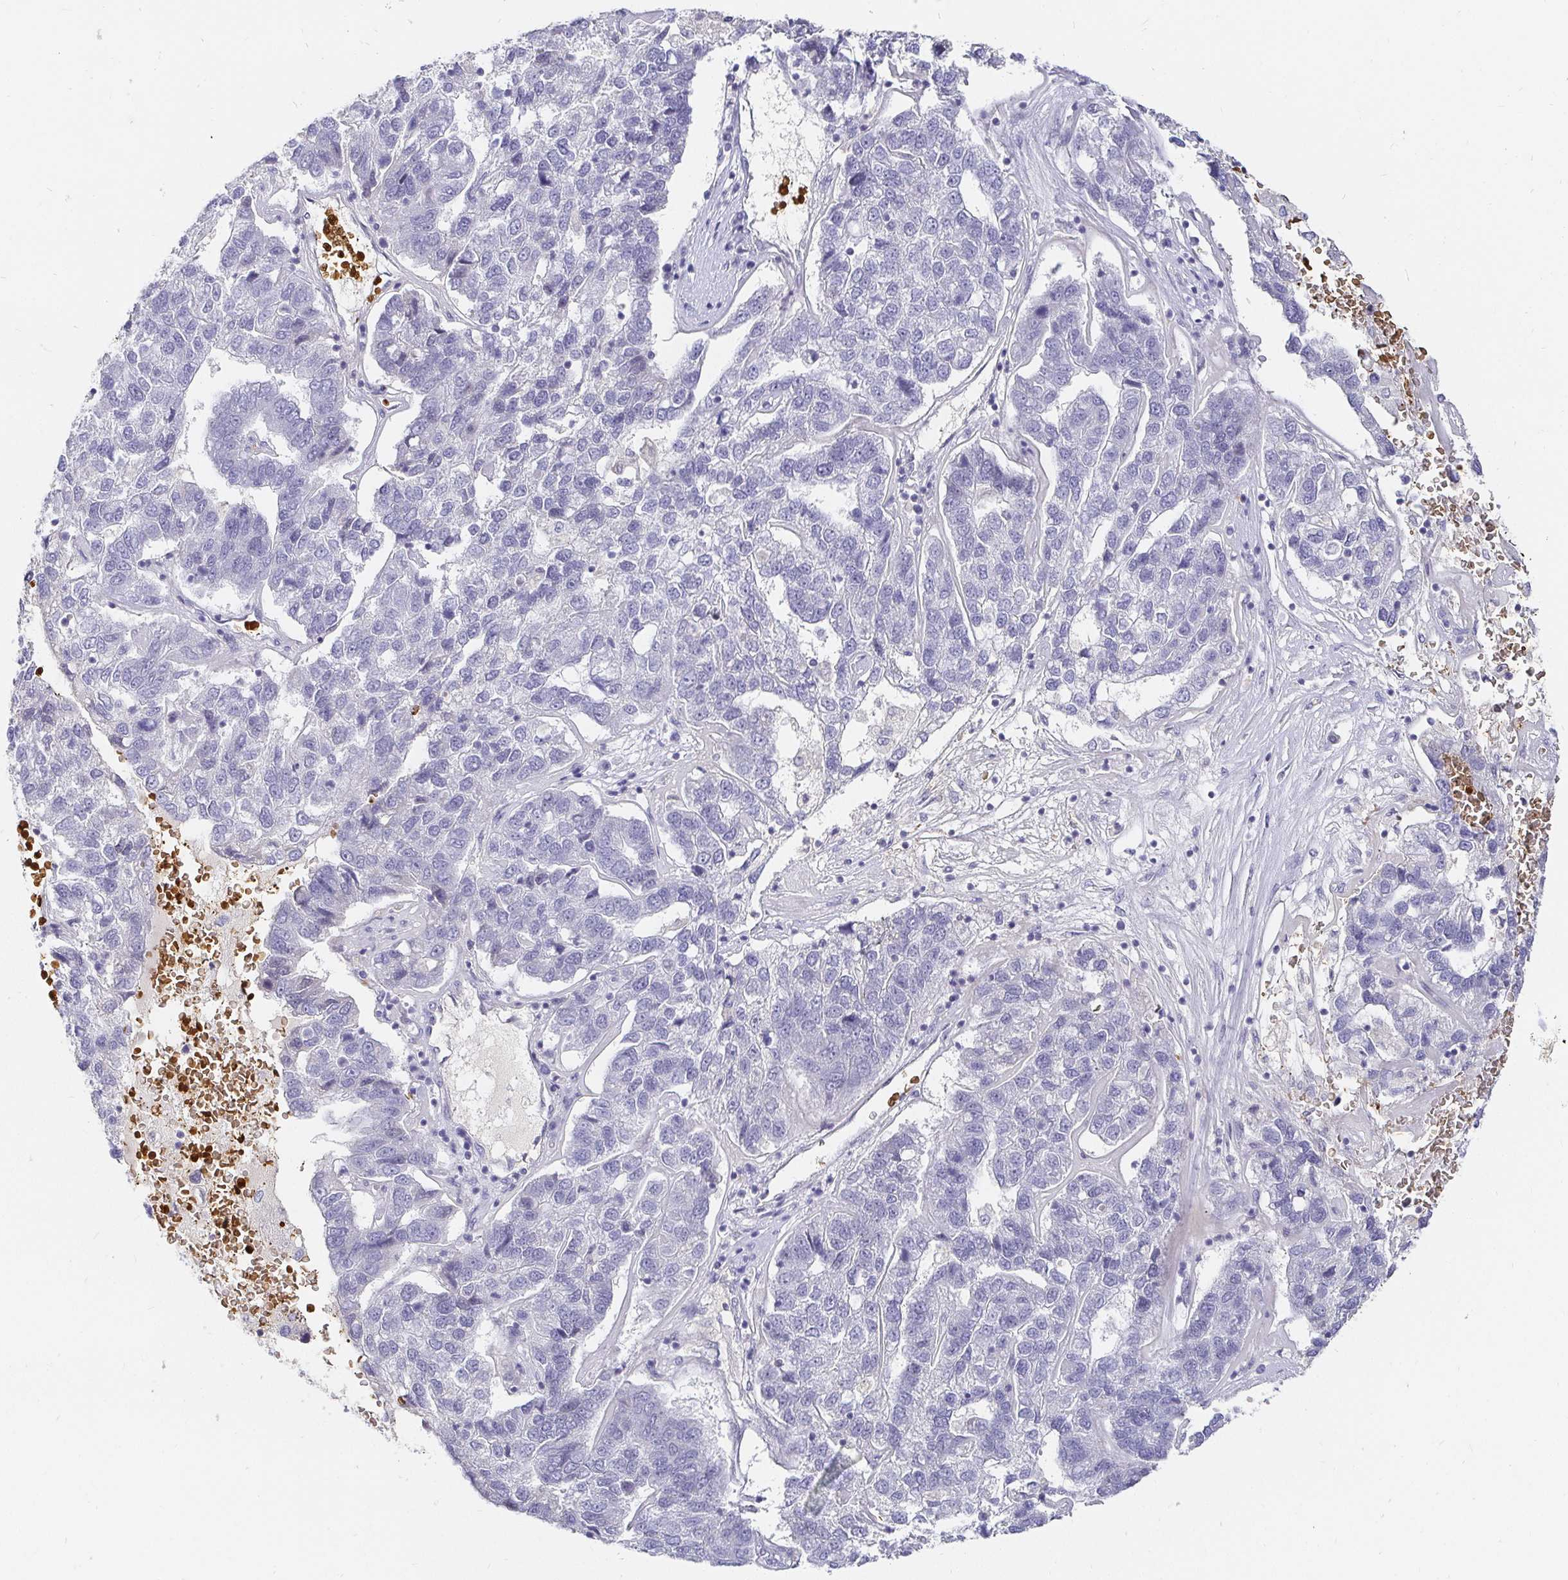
{"staining": {"intensity": "negative", "quantity": "none", "location": "none"}, "tissue": "pancreatic cancer", "cell_type": "Tumor cells", "image_type": "cancer", "snomed": [{"axis": "morphology", "description": "Adenocarcinoma, NOS"}, {"axis": "topography", "description": "Pancreas"}], "caption": "This is an immunohistochemistry image of pancreatic cancer. There is no staining in tumor cells.", "gene": "FGF21", "patient": {"sex": "female", "age": 61}}